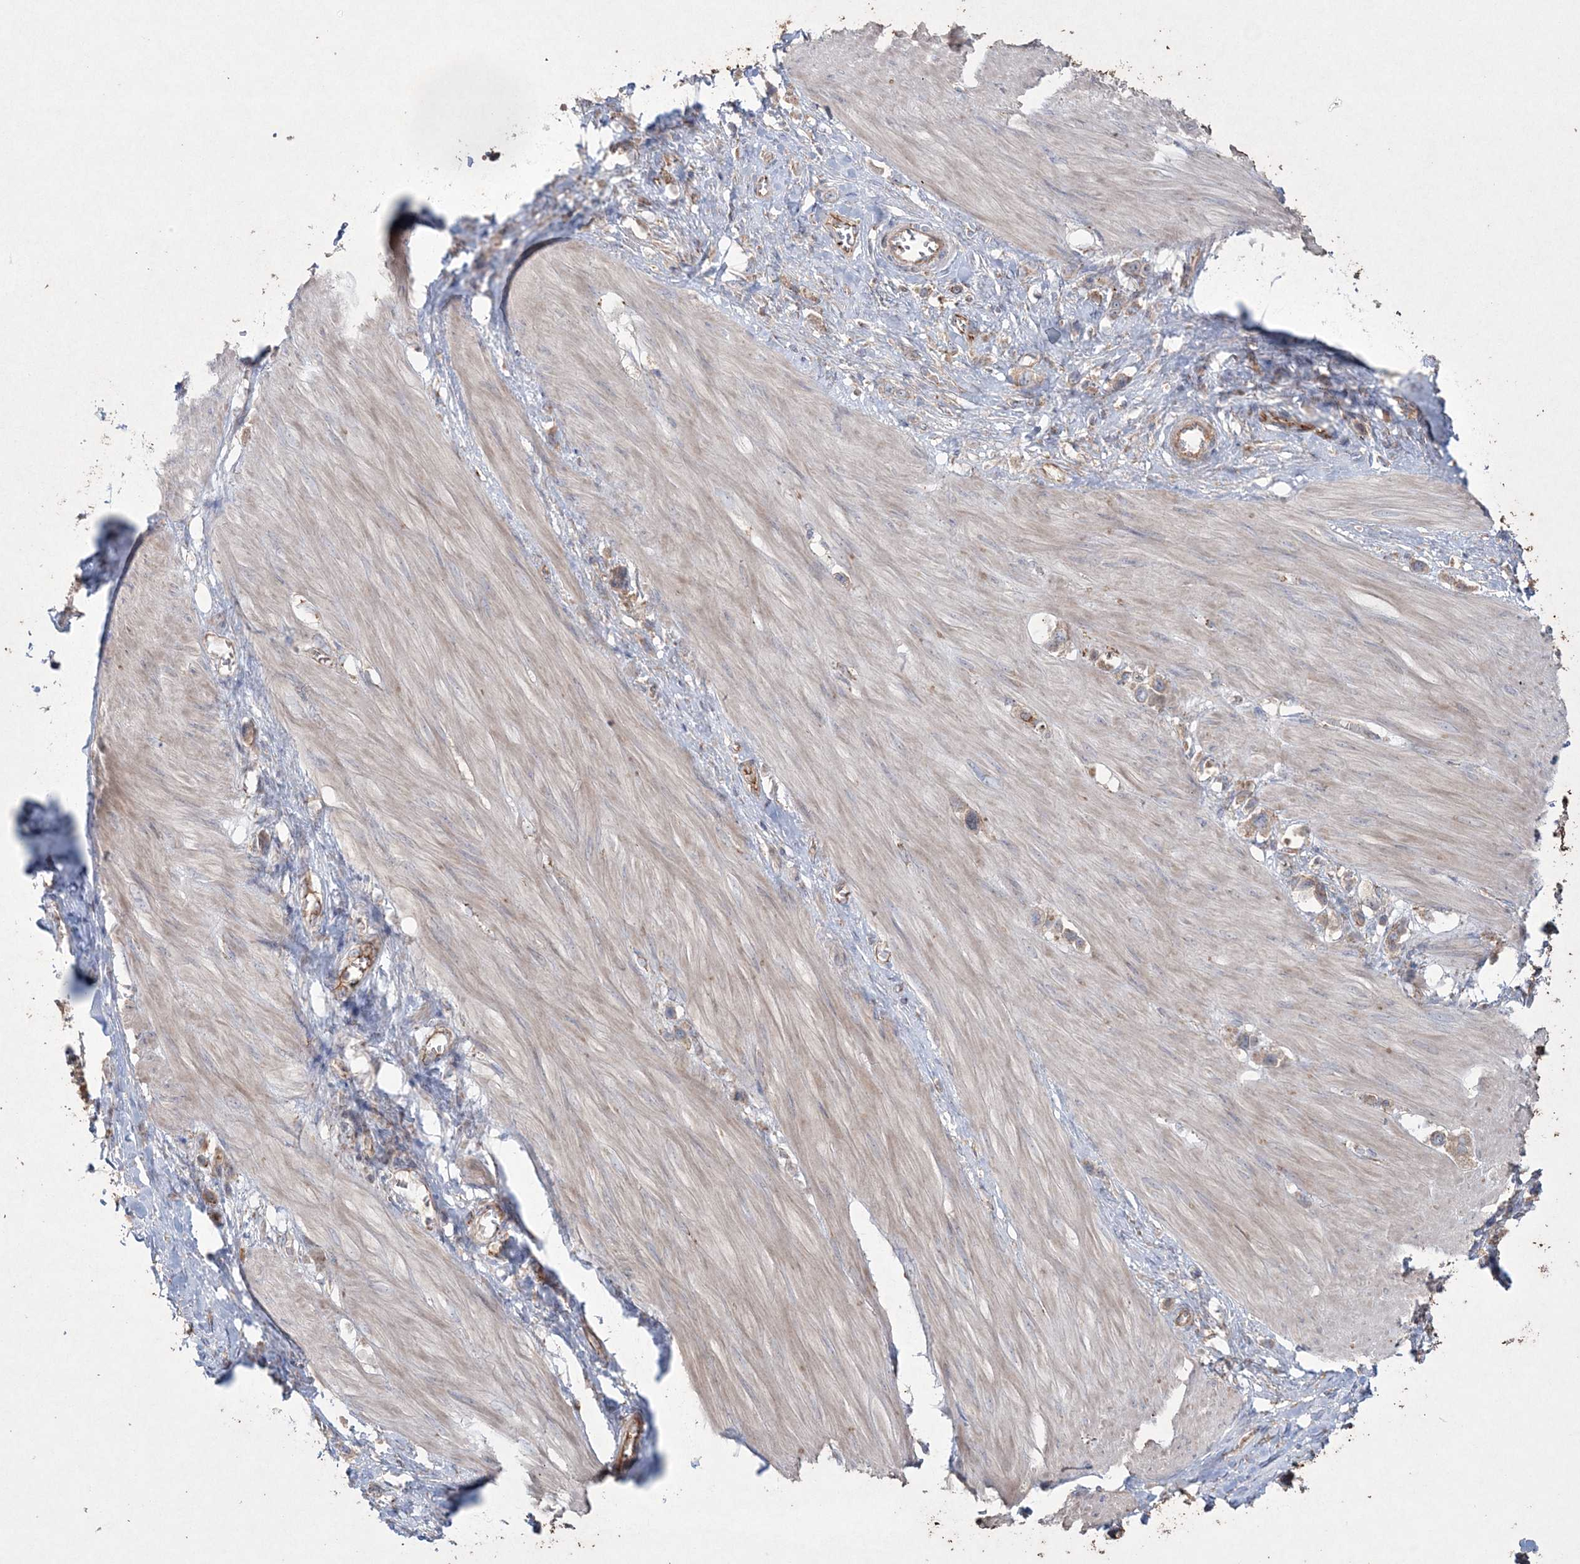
{"staining": {"intensity": "weak", "quantity": ">75%", "location": "cytoplasmic/membranous"}, "tissue": "stomach cancer", "cell_type": "Tumor cells", "image_type": "cancer", "snomed": [{"axis": "morphology", "description": "Adenocarcinoma, NOS"}, {"axis": "topography", "description": "Stomach"}], "caption": "IHC (DAB (3,3'-diaminobenzidine)) staining of human stomach cancer displays weak cytoplasmic/membranous protein staining in about >75% of tumor cells.", "gene": "TTC7A", "patient": {"sex": "female", "age": 65}}